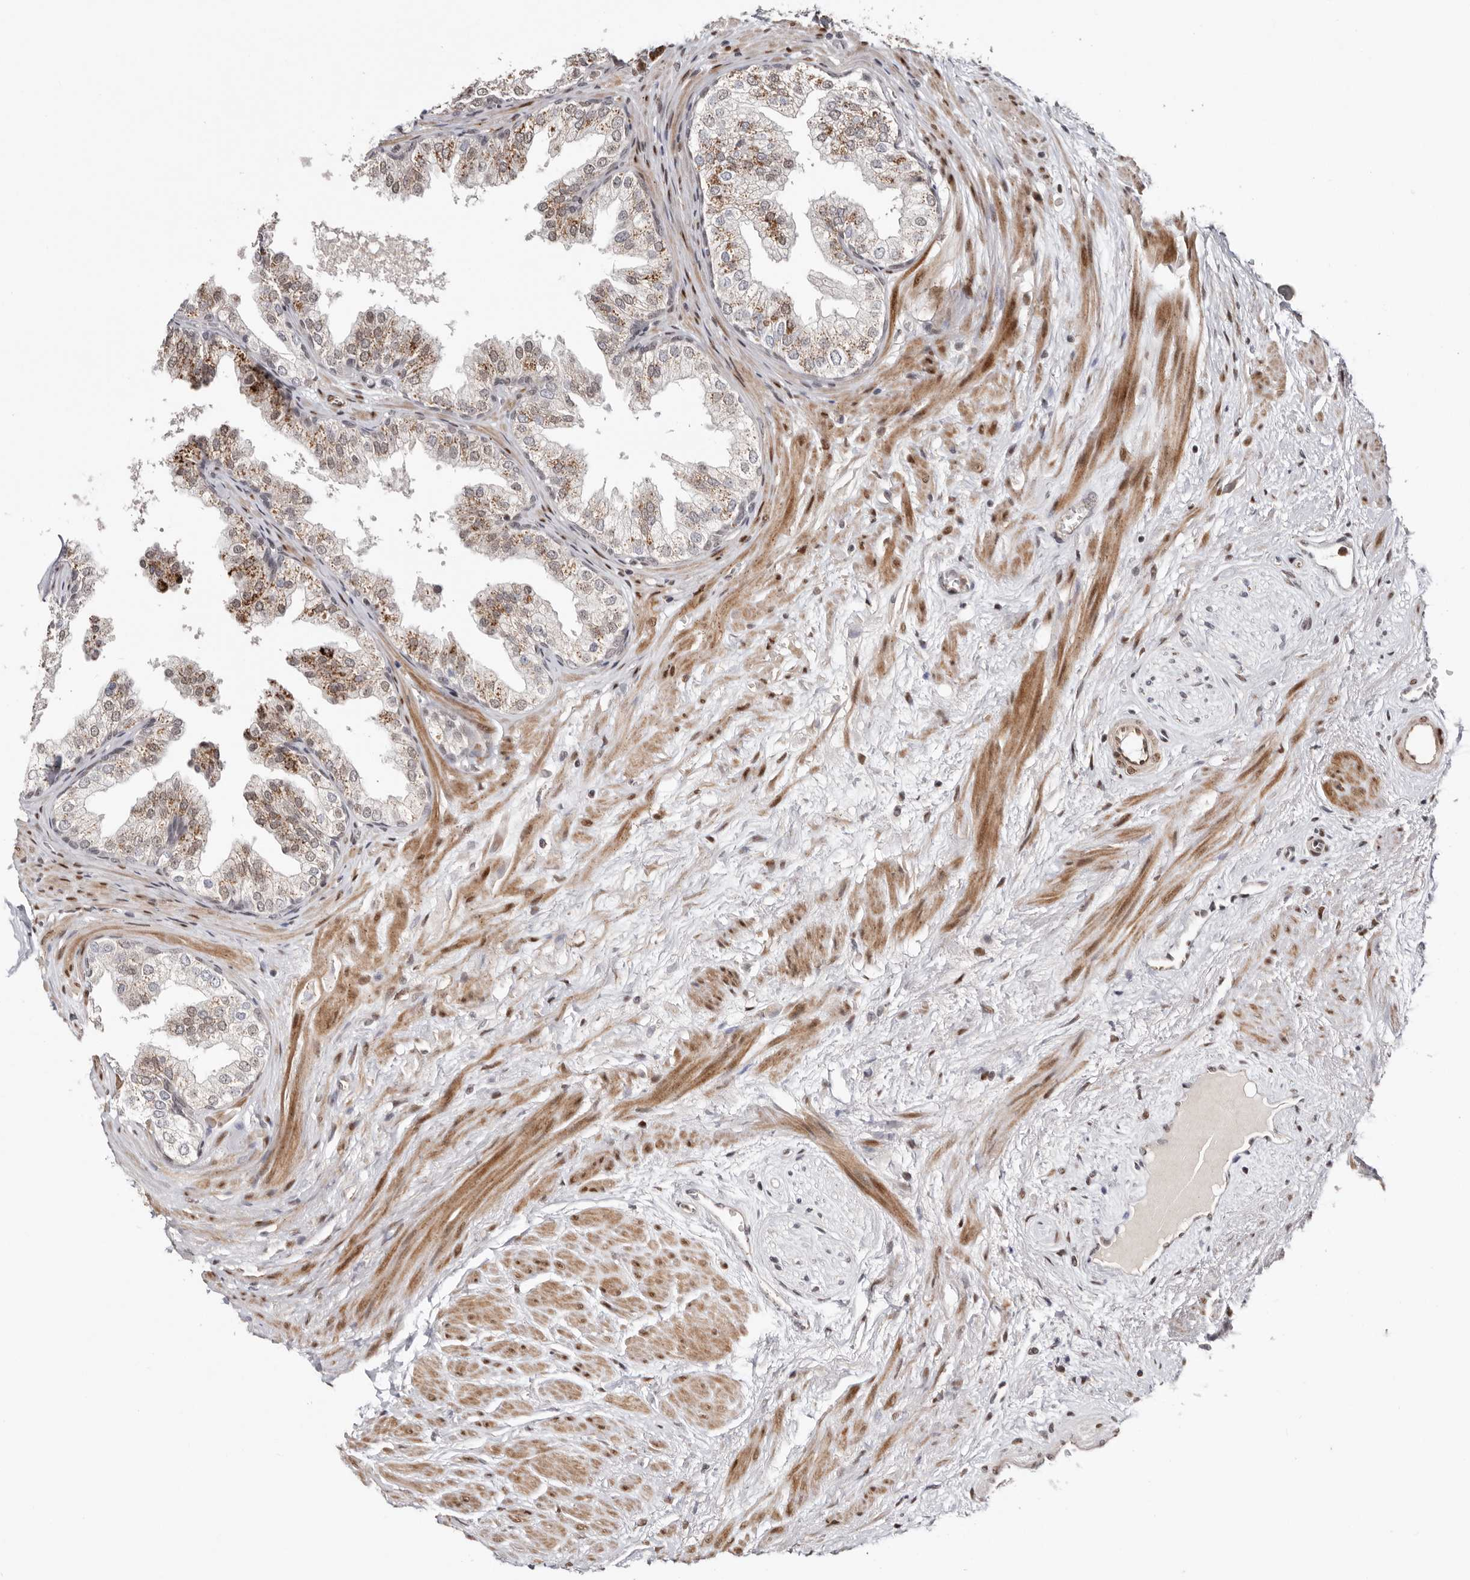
{"staining": {"intensity": "moderate", "quantity": "<25%", "location": "cytoplasmic/membranous"}, "tissue": "prostate", "cell_type": "Glandular cells", "image_type": "normal", "snomed": [{"axis": "morphology", "description": "Normal tissue, NOS"}, {"axis": "topography", "description": "Prostate"}], "caption": "Prostate stained with DAB IHC displays low levels of moderate cytoplasmic/membranous staining in approximately <25% of glandular cells. The staining was performed using DAB (3,3'-diaminobenzidine) to visualize the protein expression in brown, while the nuclei were stained in blue with hematoxylin (Magnification: 20x).", "gene": "SMAD7", "patient": {"sex": "male", "age": 48}}